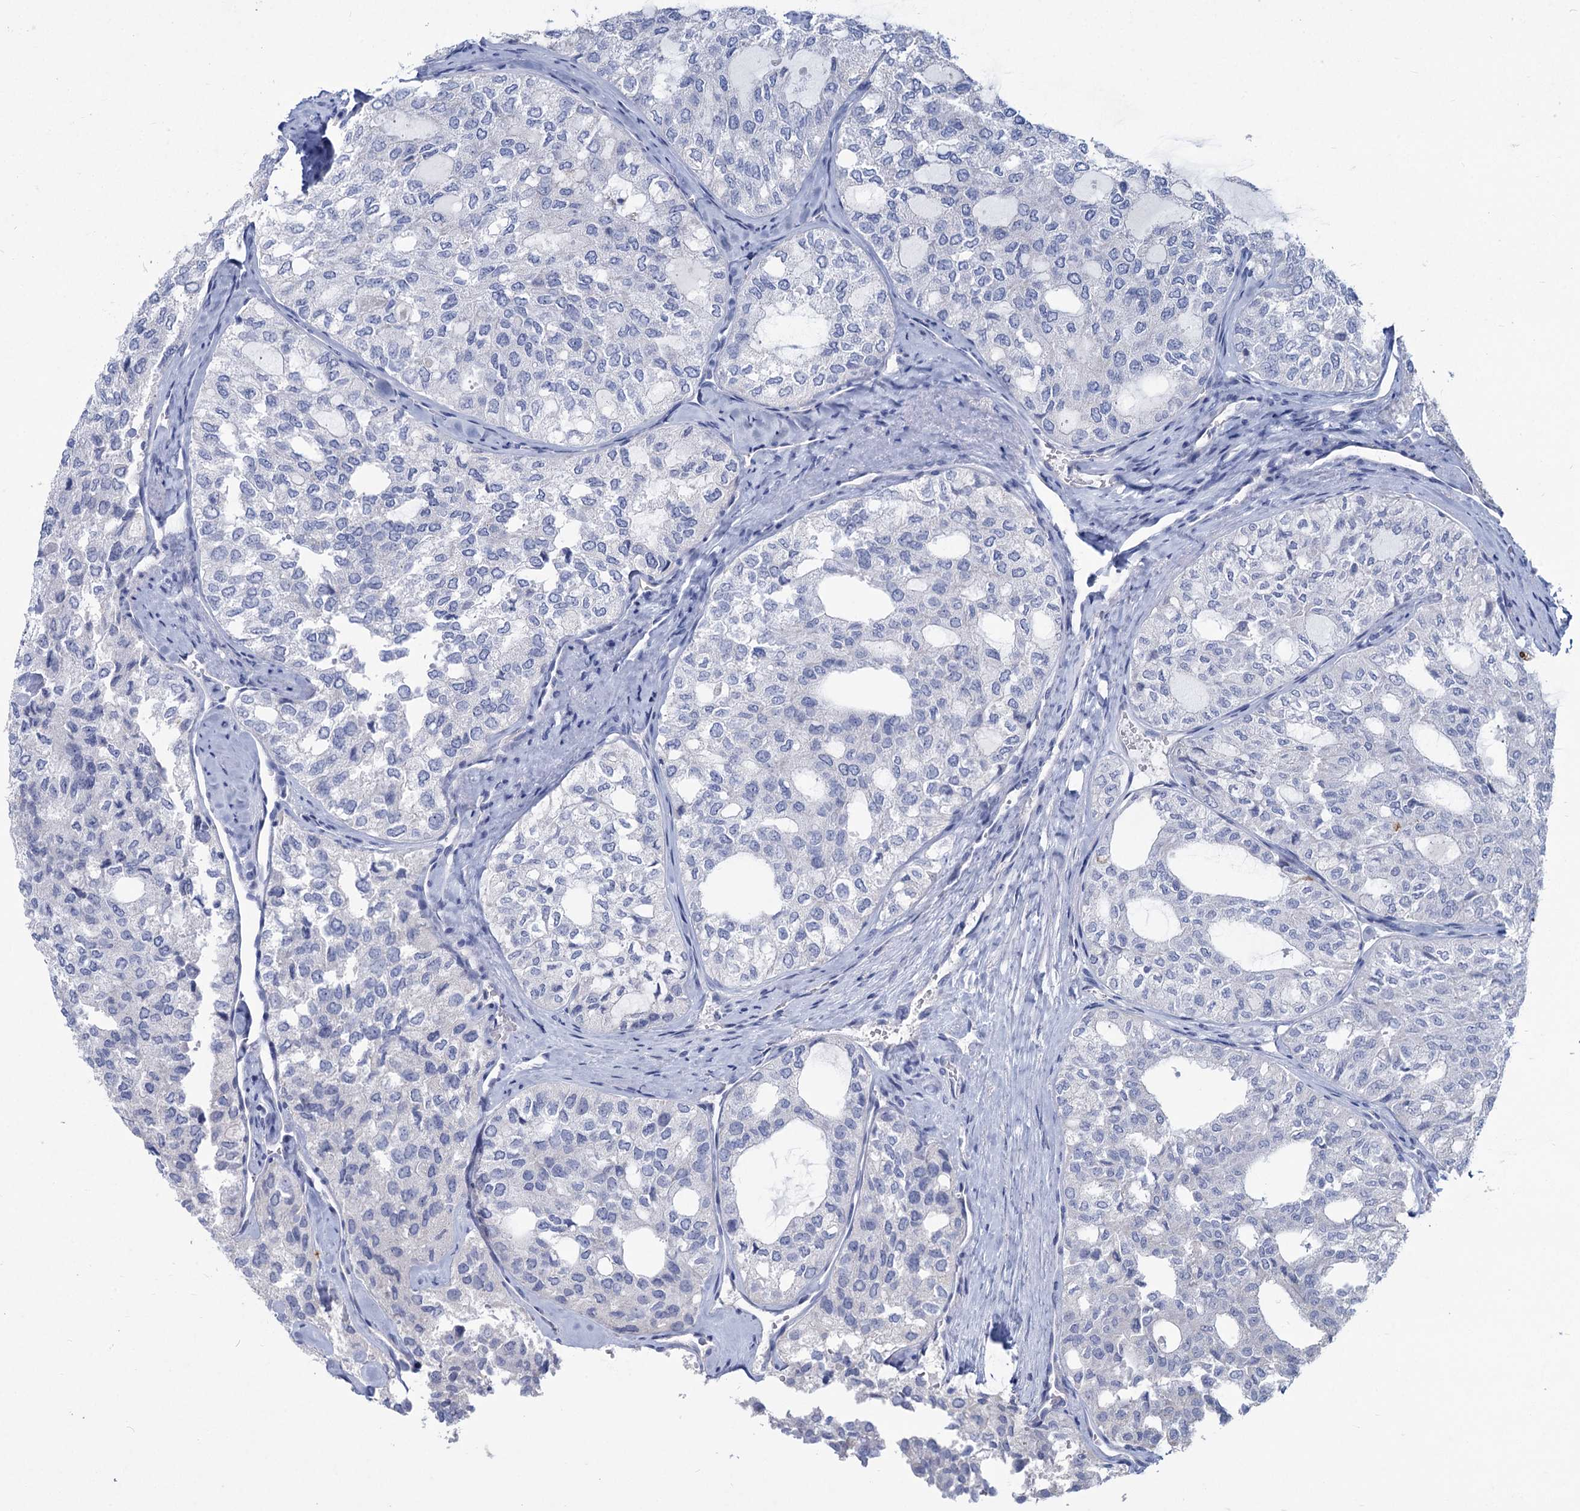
{"staining": {"intensity": "negative", "quantity": "none", "location": "none"}, "tissue": "thyroid cancer", "cell_type": "Tumor cells", "image_type": "cancer", "snomed": [{"axis": "morphology", "description": "Follicular adenoma carcinoma, NOS"}, {"axis": "topography", "description": "Thyroid gland"}], "caption": "Photomicrograph shows no significant protein positivity in tumor cells of thyroid follicular adenoma carcinoma.", "gene": "HES2", "patient": {"sex": "male", "age": 75}}